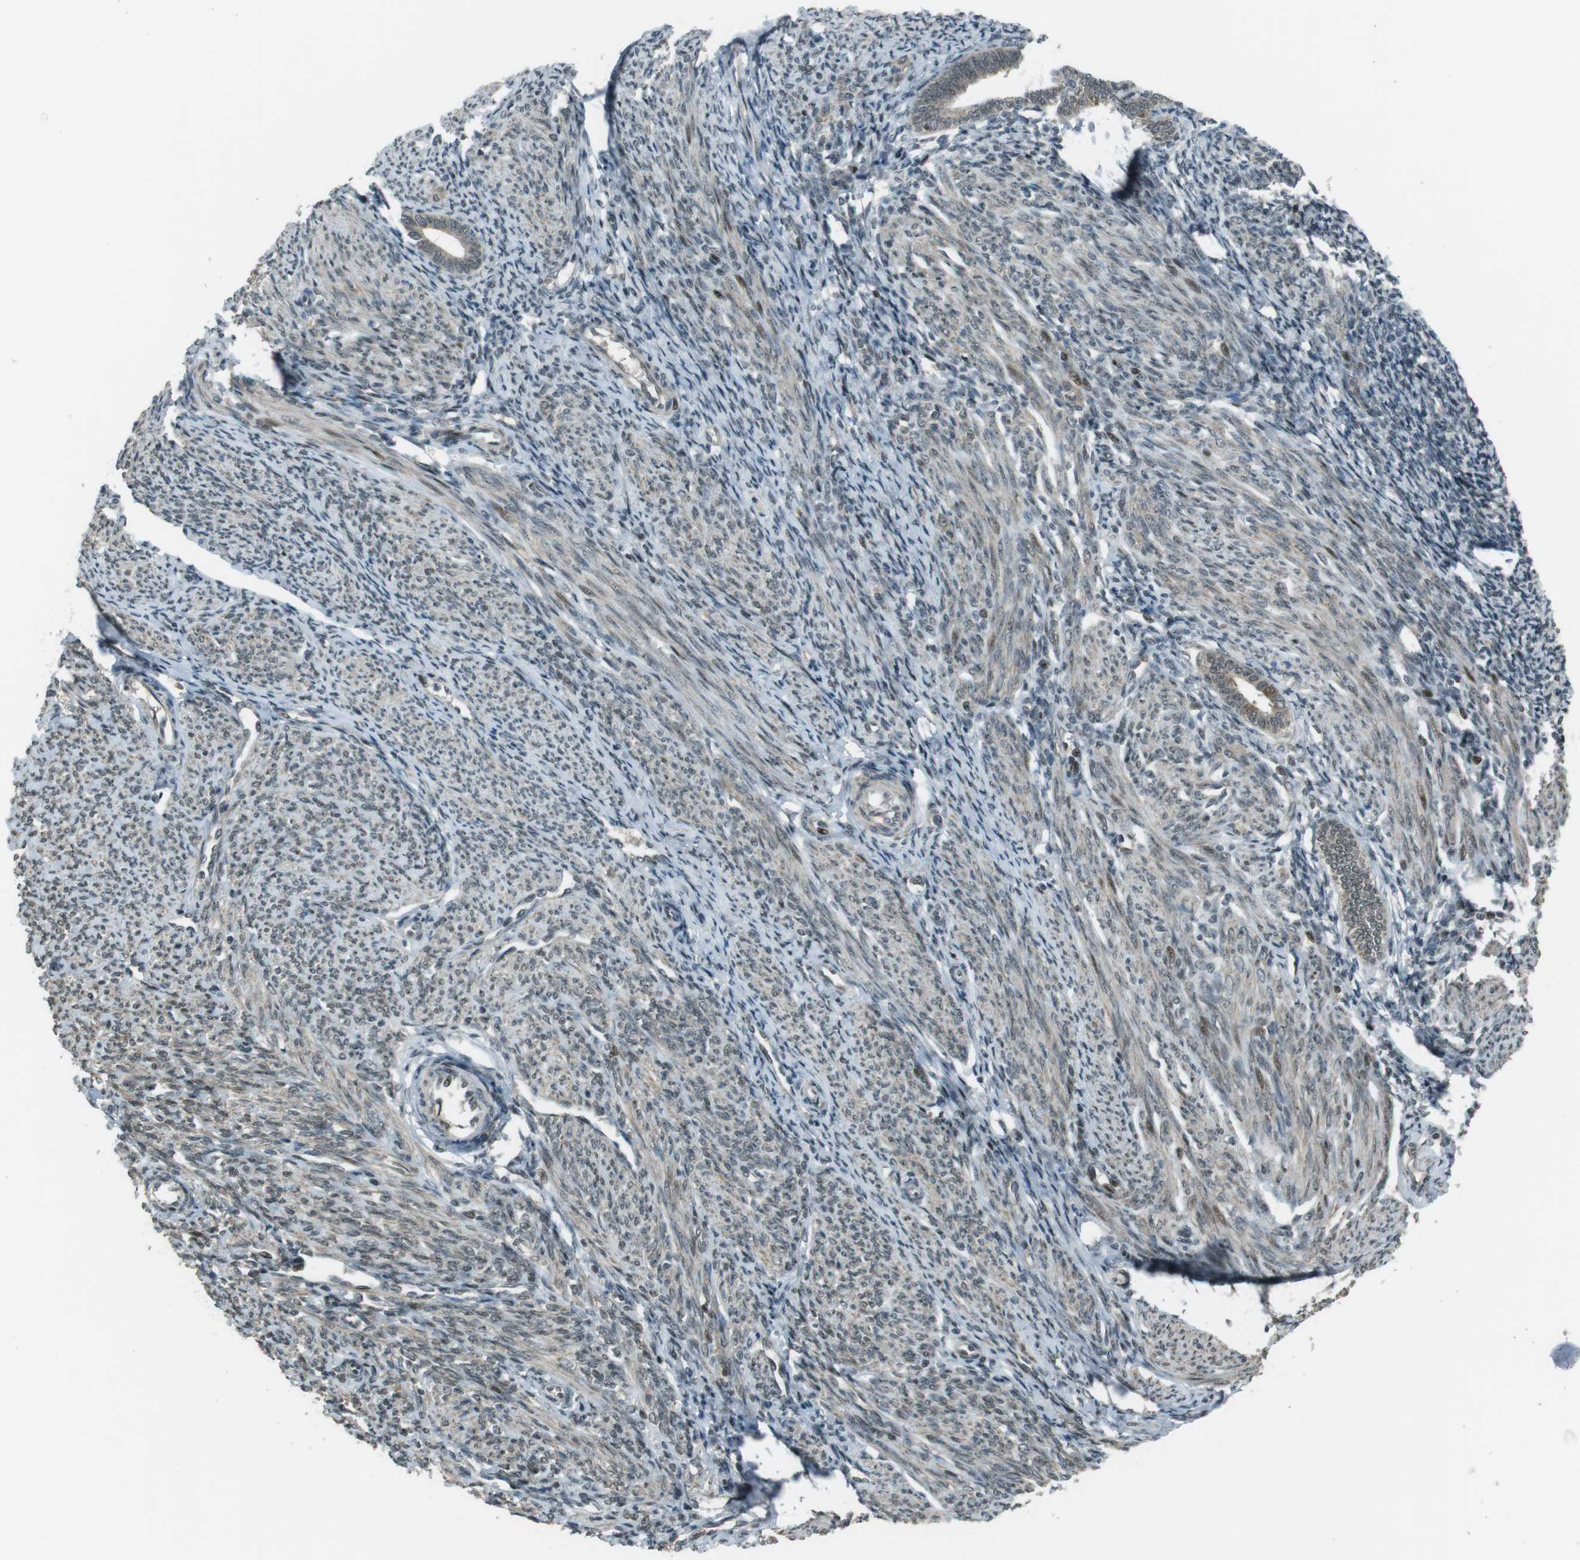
{"staining": {"intensity": "moderate", "quantity": ">75%", "location": "cytoplasmic/membranous,nuclear"}, "tissue": "endometrium", "cell_type": "Cells in endometrial stroma", "image_type": "normal", "snomed": [{"axis": "morphology", "description": "Normal tissue, NOS"}, {"axis": "topography", "description": "Endometrium"}], "caption": "Immunohistochemical staining of unremarkable endometrium exhibits moderate cytoplasmic/membranous,nuclear protein expression in approximately >75% of cells in endometrial stroma.", "gene": "SLITRK5", "patient": {"sex": "female", "age": 57}}